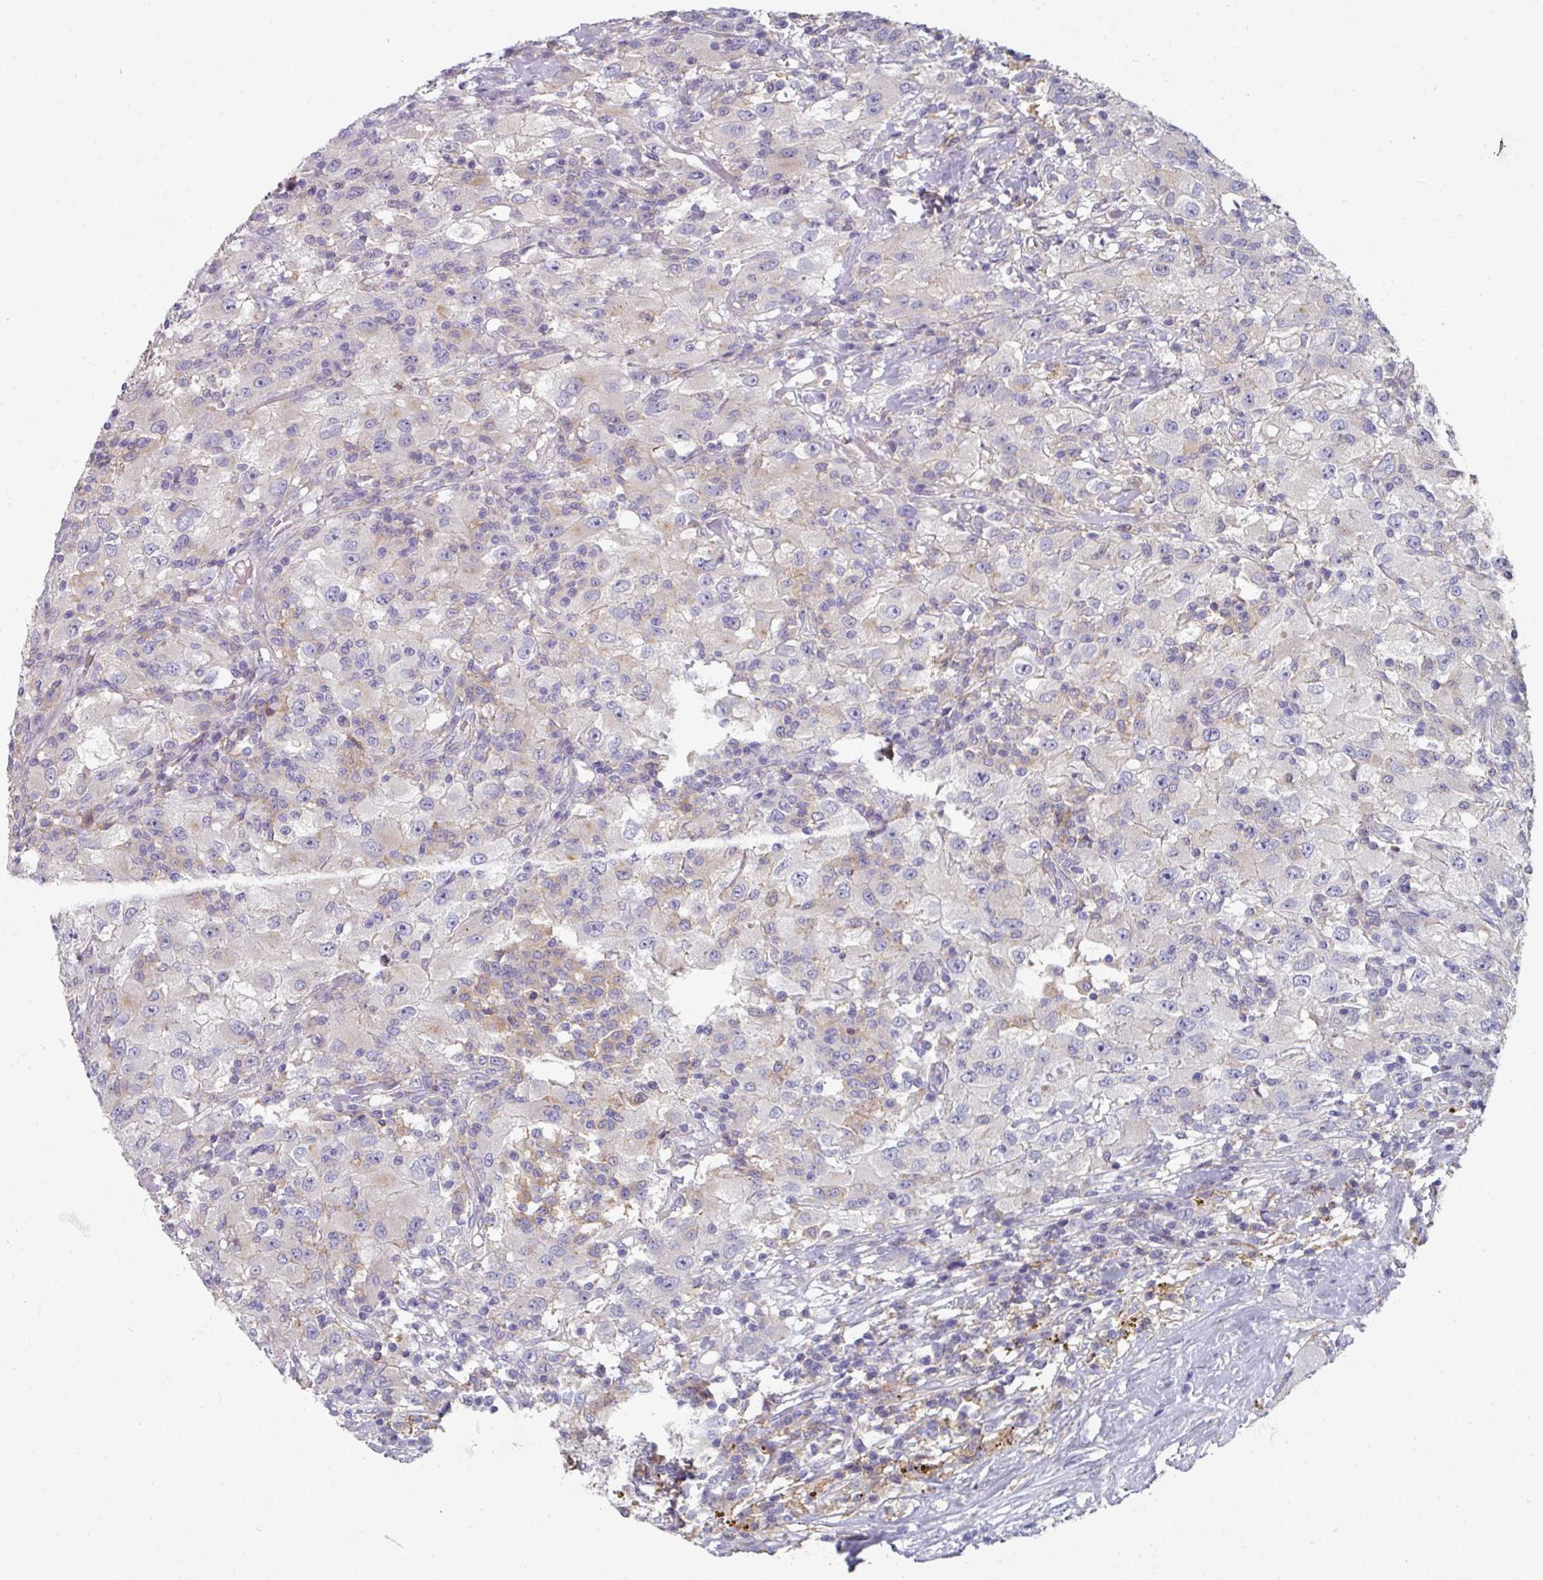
{"staining": {"intensity": "negative", "quantity": "none", "location": "none"}, "tissue": "renal cancer", "cell_type": "Tumor cells", "image_type": "cancer", "snomed": [{"axis": "morphology", "description": "Adenocarcinoma, NOS"}, {"axis": "topography", "description": "Kidney"}], "caption": "DAB (3,3'-diaminobenzidine) immunohistochemical staining of human renal adenocarcinoma shows no significant staining in tumor cells.", "gene": "WSB2", "patient": {"sex": "female", "age": 67}}